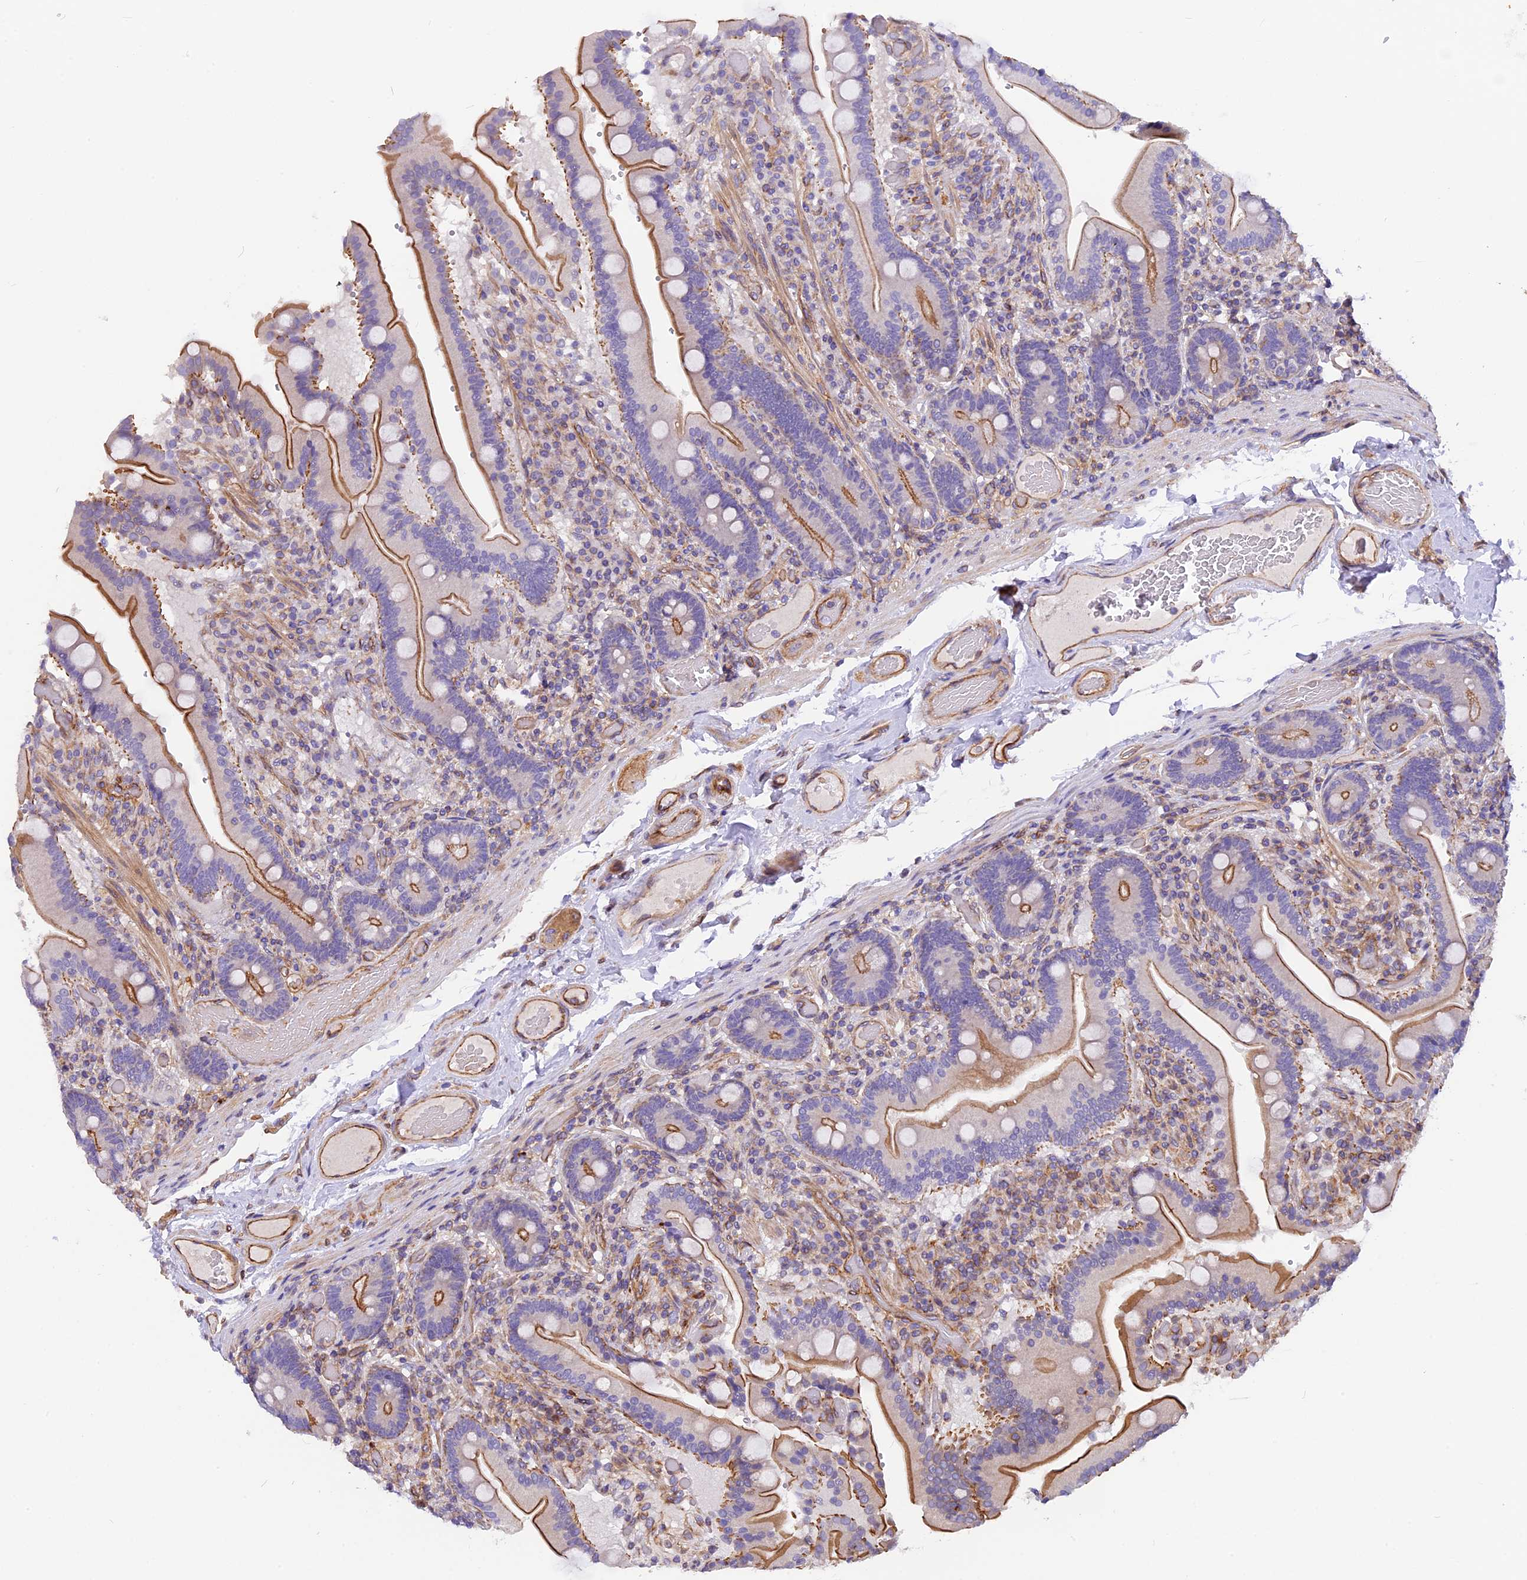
{"staining": {"intensity": "strong", "quantity": "25%-75%", "location": "cytoplasmic/membranous"}, "tissue": "duodenum", "cell_type": "Glandular cells", "image_type": "normal", "snomed": [{"axis": "morphology", "description": "Normal tissue, NOS"}, {"axis": "topography", "description": "Duodenum"}], "caption": "Brown immunohistochemical staining in benign human duodenum demonstrates strong cytoplasmic/membranous expression in approximately 25%-75% of glandular cells.", "gene": "MED20", "patient": {"sex": "female", "age": 62}}